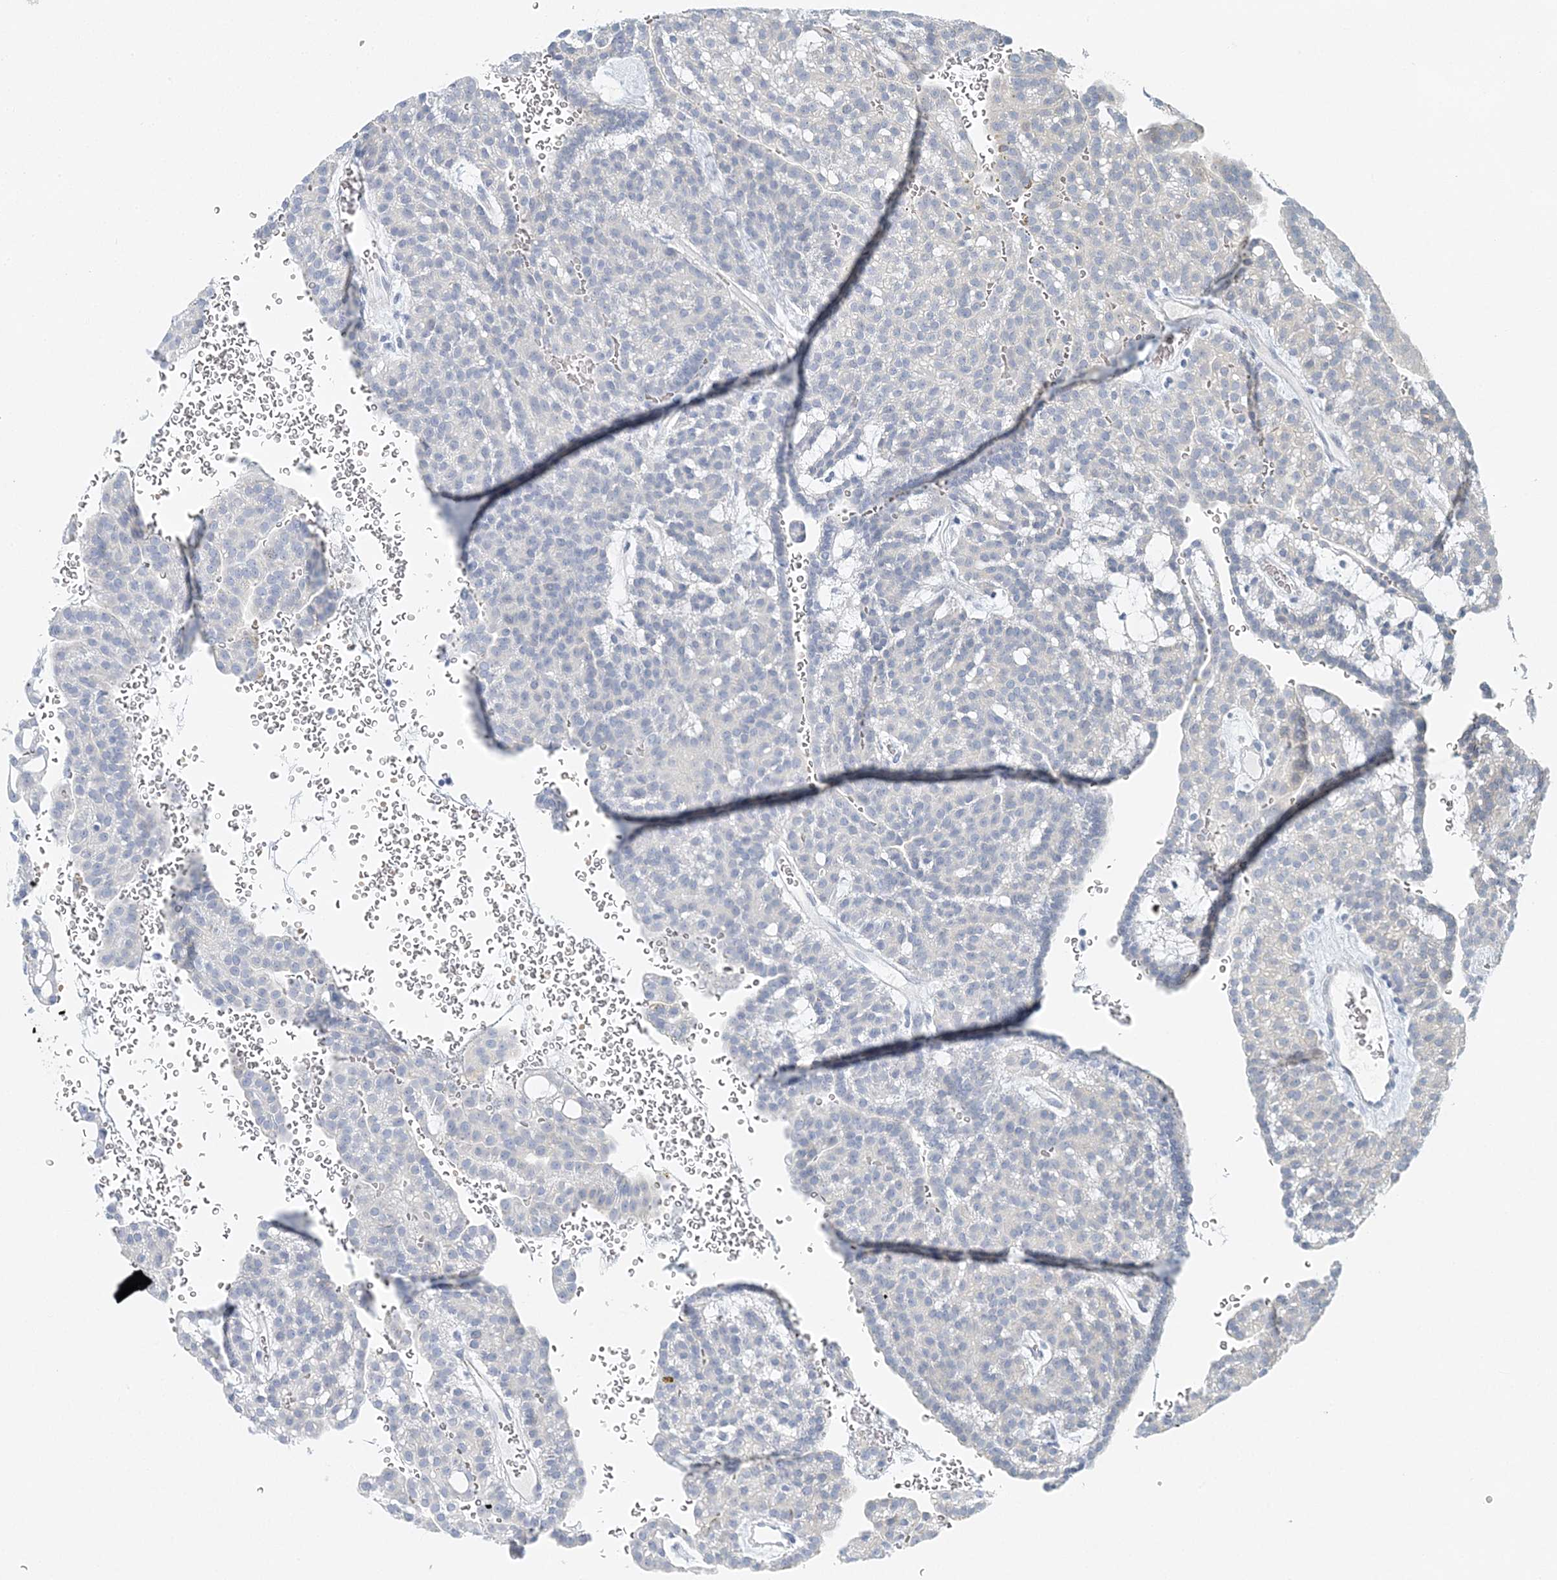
{"staining": {"intensity": "negative", "quantity": "none", "location": "none"}, "tissue": "renal cancer", "cell_type": "Tumor cells", "image_type": "cancer", "snomed": [{"axis": "morphology", "description": "Adenocarcinoma, NOS"}, {"axis": "topography", "description": "Kidney"}], "caption": "Renal adenocarcinoma was stained to show a protein in brown. There is no significant staining in tumor cells.", "gene": "VILL", "patient": {"sex": "male", "age": 63}}